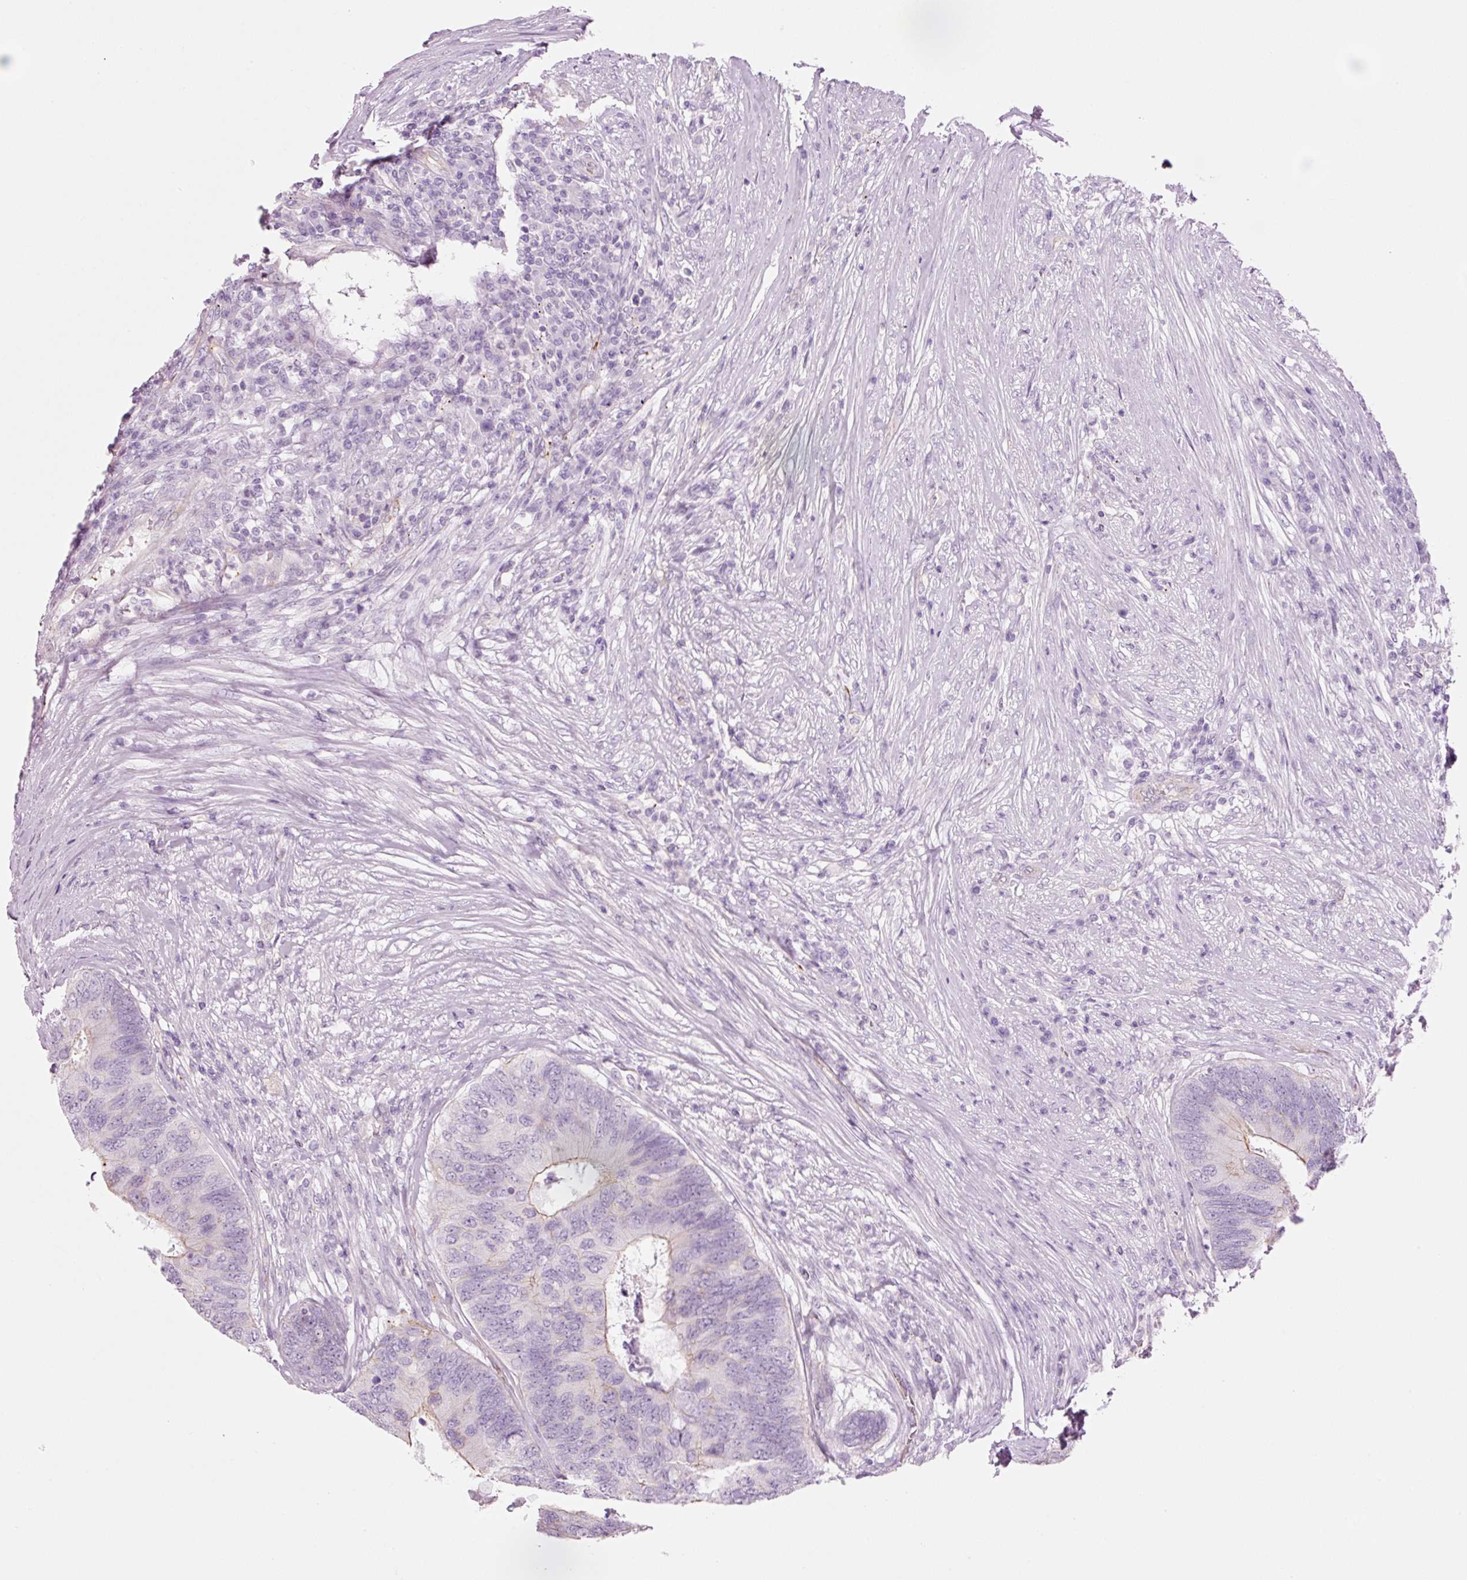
{"staining": {"intensity": "weak", "quantity": "25%-75%", "location": "cytoplasmic/membranous"}, "tissue": "colorectal cancer", "cell_type": "Tumor cells", "image_type": "cancer", "snomed": [{"axis": "morphology", "description": "Adenocarcinoma, NOS"}, {"axis": "topography", "description": "Colon"}], "caption": "An IHC image of neoplastic tissue is shown. Protein staining in brown highlights weak cytoplasmic/membranous positivity in colorectal cancer (adenocarcinoma) within tumor cells.", "gene": "HSPA4L", "patient": {"sex": "female", "age": 67}}